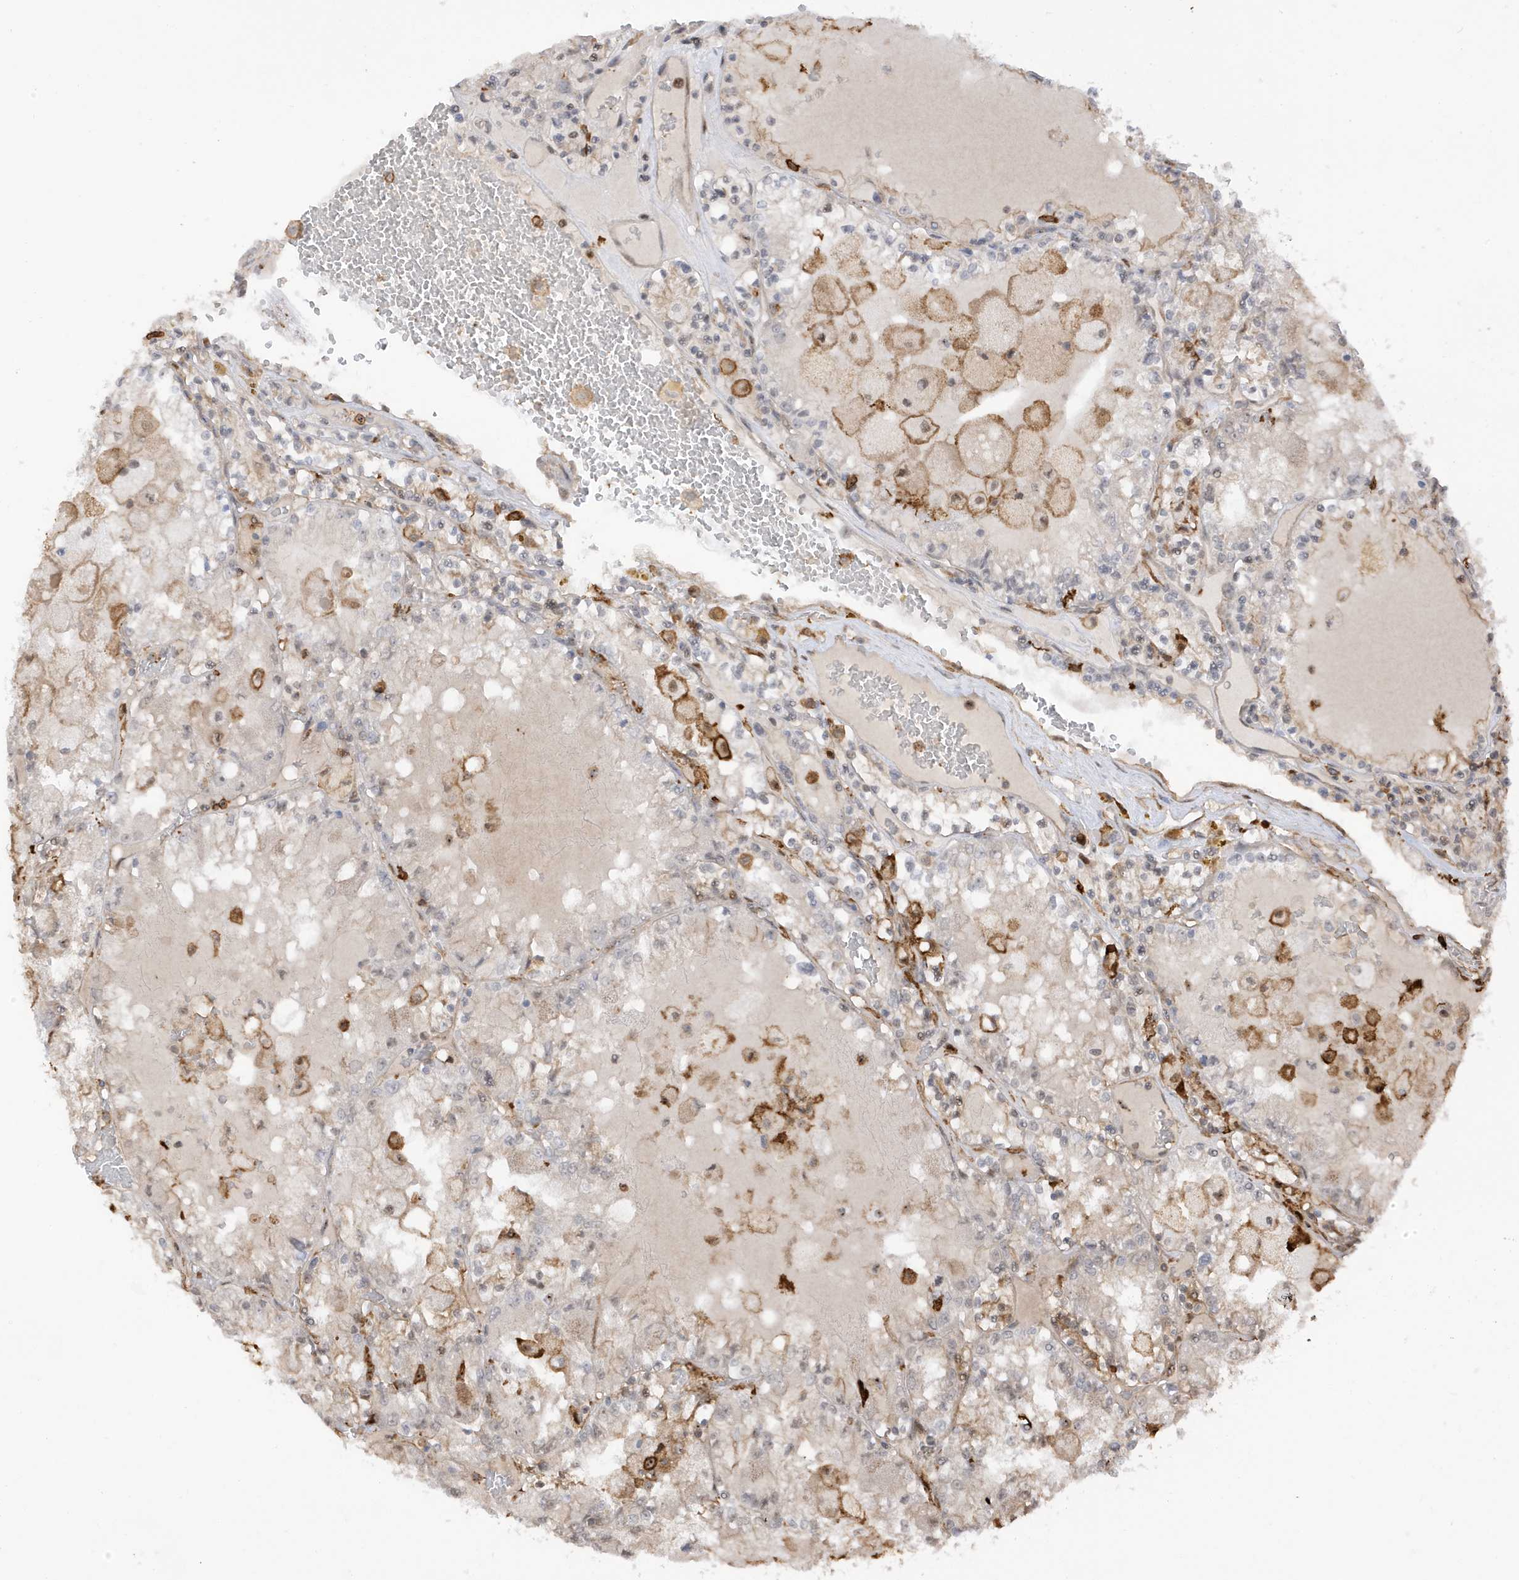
{"staining": {"intensity": "negative", "quantity": "none", "location": "none"}, "tissue": "renal cancer", "cell_type": "Tumor cells", "image_type": "cancer", "snomed": [{"axis": "morphology", "description": "Adenocarcinoma, NOS"}, {"axis": "topography", "description": "Kidney"}], "caption": "A photomicrograph of human renal cancer (adenocarcinoma) is negative for staining in tumor cells. The staining was performed using DAB to visualize the protein expression in brown, while the nuclei were stained in blue with hematoxylin (Magnification: 20x).", "gene": "PHACTR2", "patient": {"sex": "female", "age": 56}}